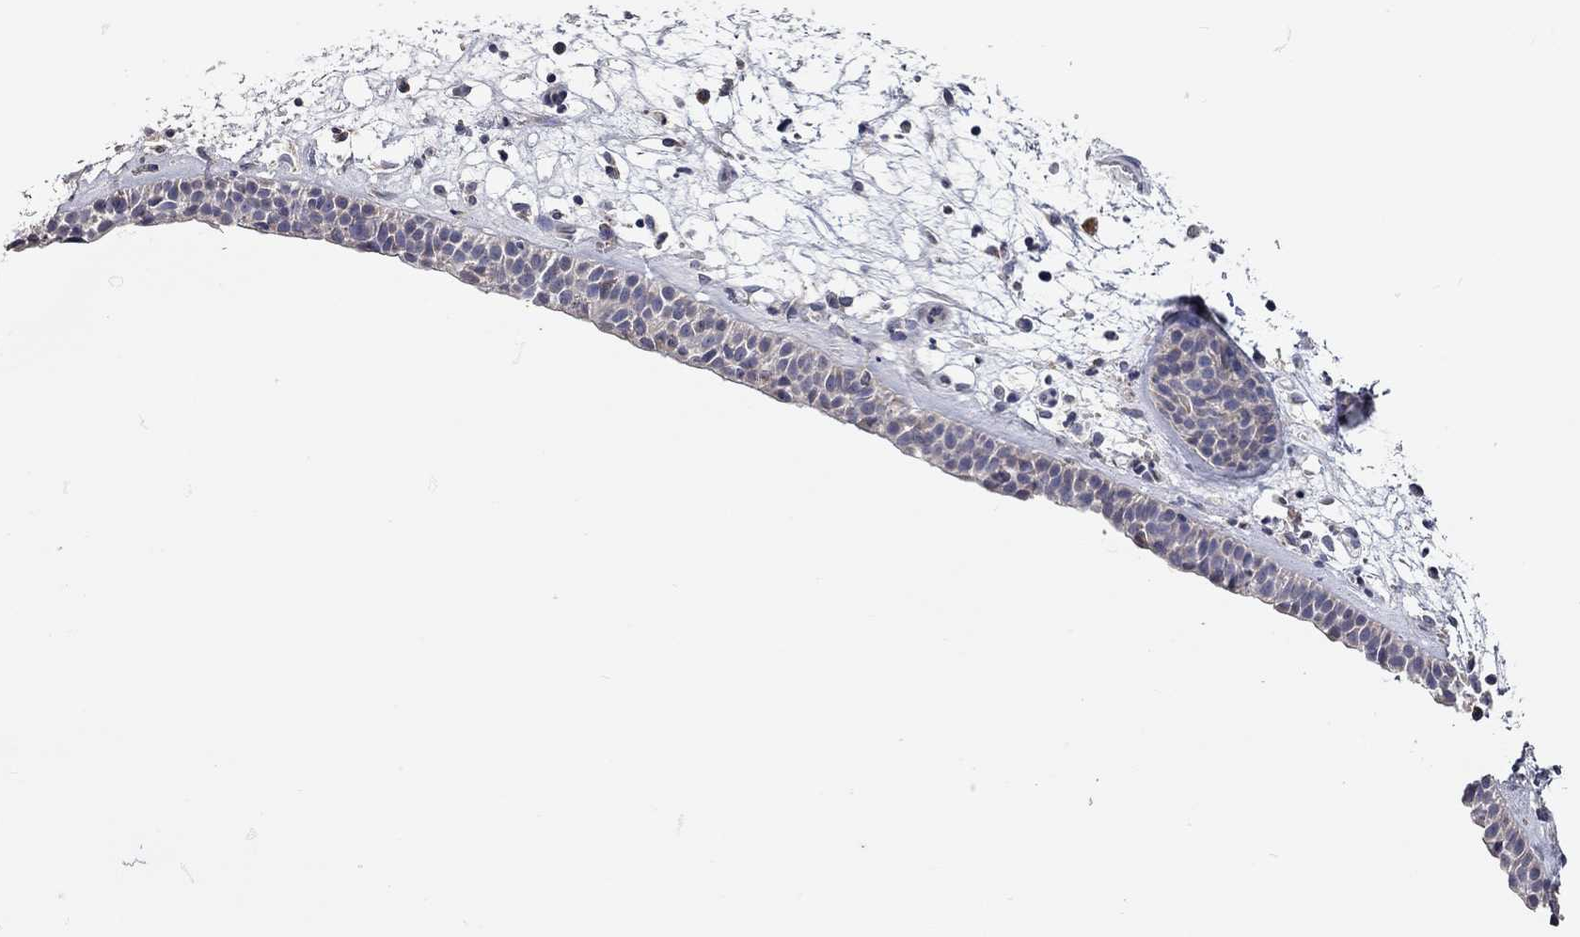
{"staining": {"intensity": "negative", "quantity": "none", "location": "none"}, "tissue": "nasopharynx", "cell_type": "Respiratory epithelial cells", "image_type": "normal", "snomed": [{"axis": "morphology", "description": "Normal tissue, NOS"}, {"axis": "morphology", "description": "Polyp, NOS"}, {"axis": "topography", "description": "Nasopharynx"}], "caption": "This is a photomicrograph of immunohistochemistry (IHC) staining of unremarkable nasopharynx, which shows no expression in respiratory epithelial cells.", "gene": "XAGE2", "patient": {"sex": "female", "age": 56}}